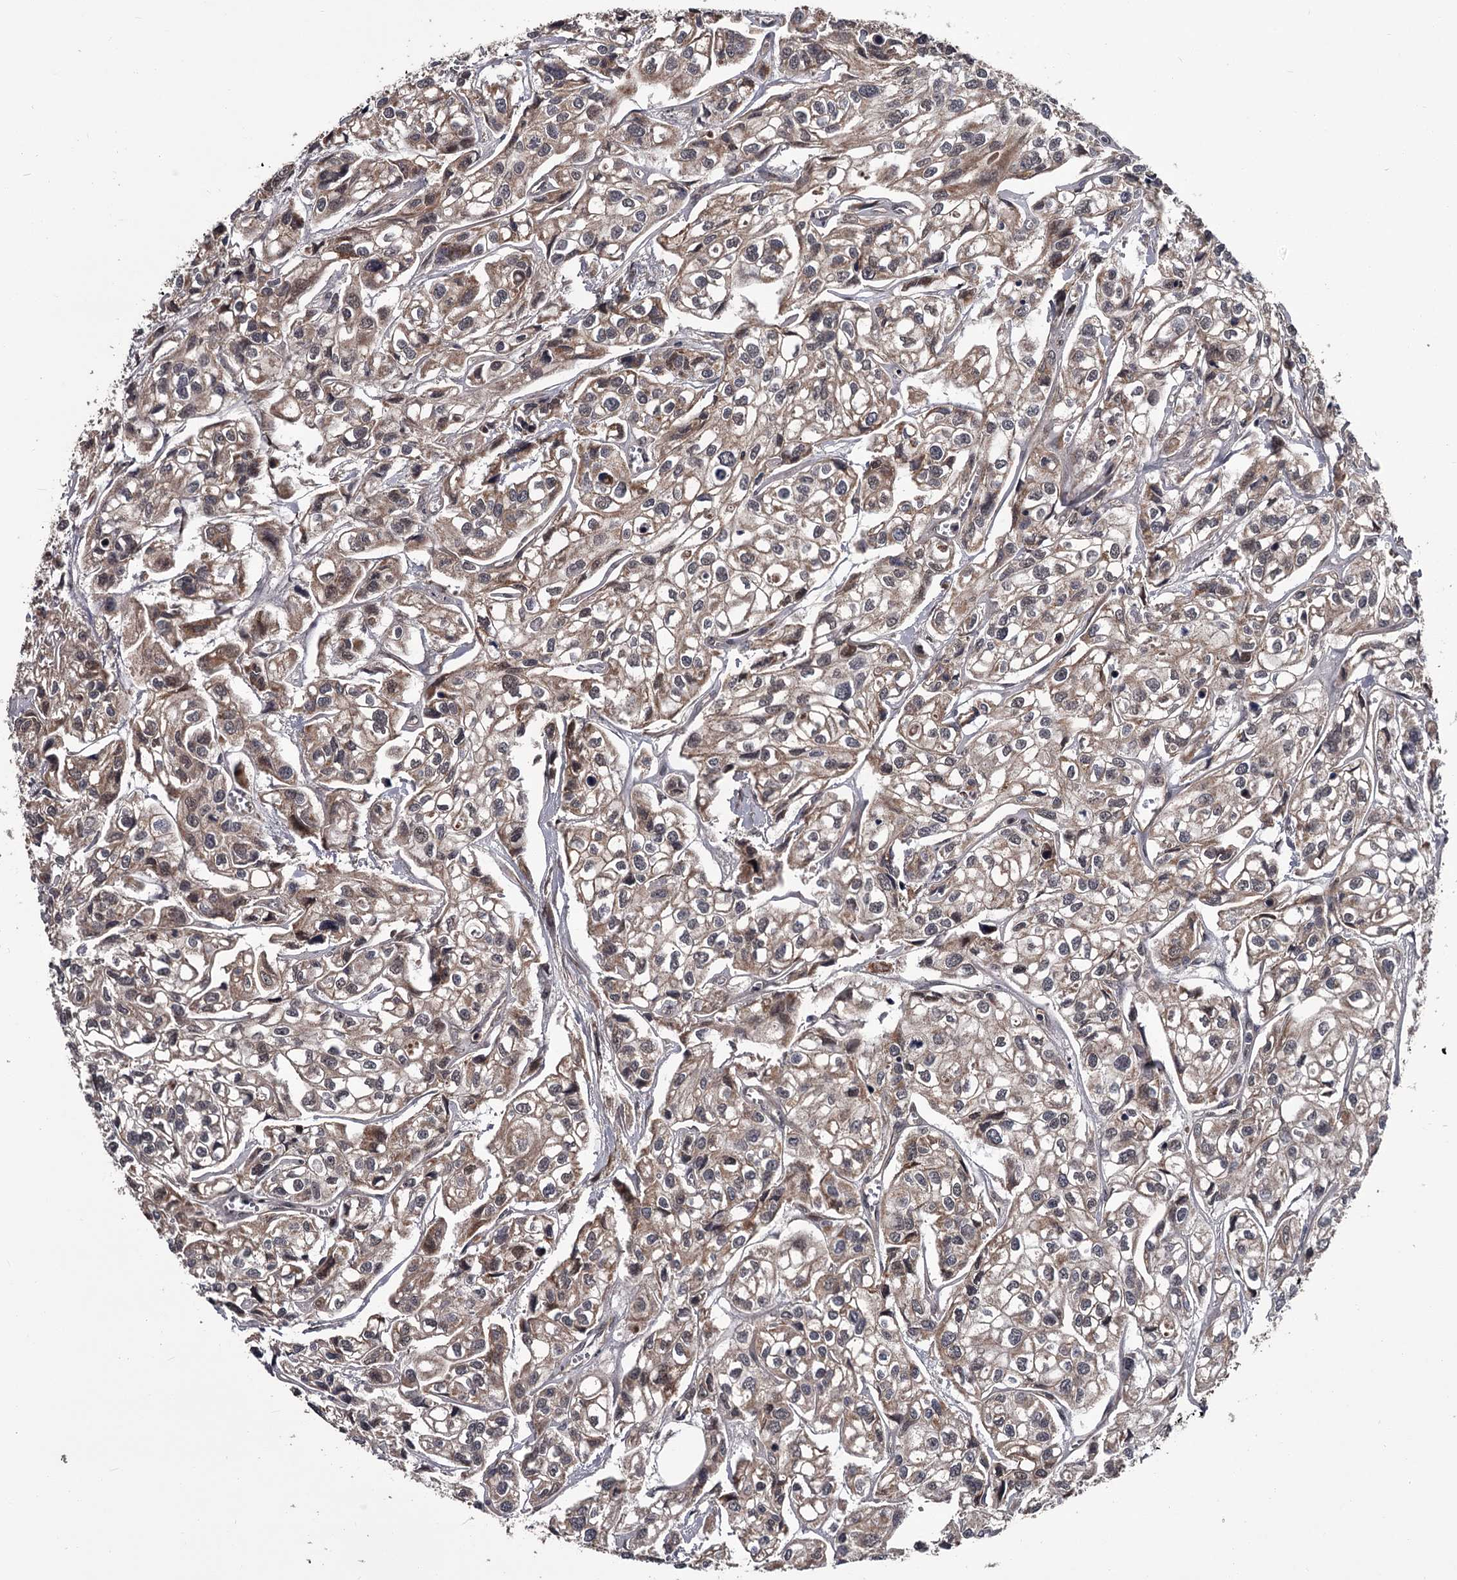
{"staining": {"intensity": "moderate", "quantity": ">75%", "location": "cytoplasmic/membranous"}, "tissue": "urothelial cancer", "cell_type": "Tumor cells", "image_type": "cancer", "snomed": [{"axis": "morphology", "description": "Urothelial carcinoma, High grade"}, {"axis": "topography", "description": "Urinary bladder"}], "caption": "This image shows immunohistochemistry (IHC) staining of high-grade urothelial carcinoma, with medium moderate cytoplasmic/membranous positivity in approximately >75% of tumor cells.", "gene": "CDC42EP2", "patient": {"sex": "male", "age": 67}}